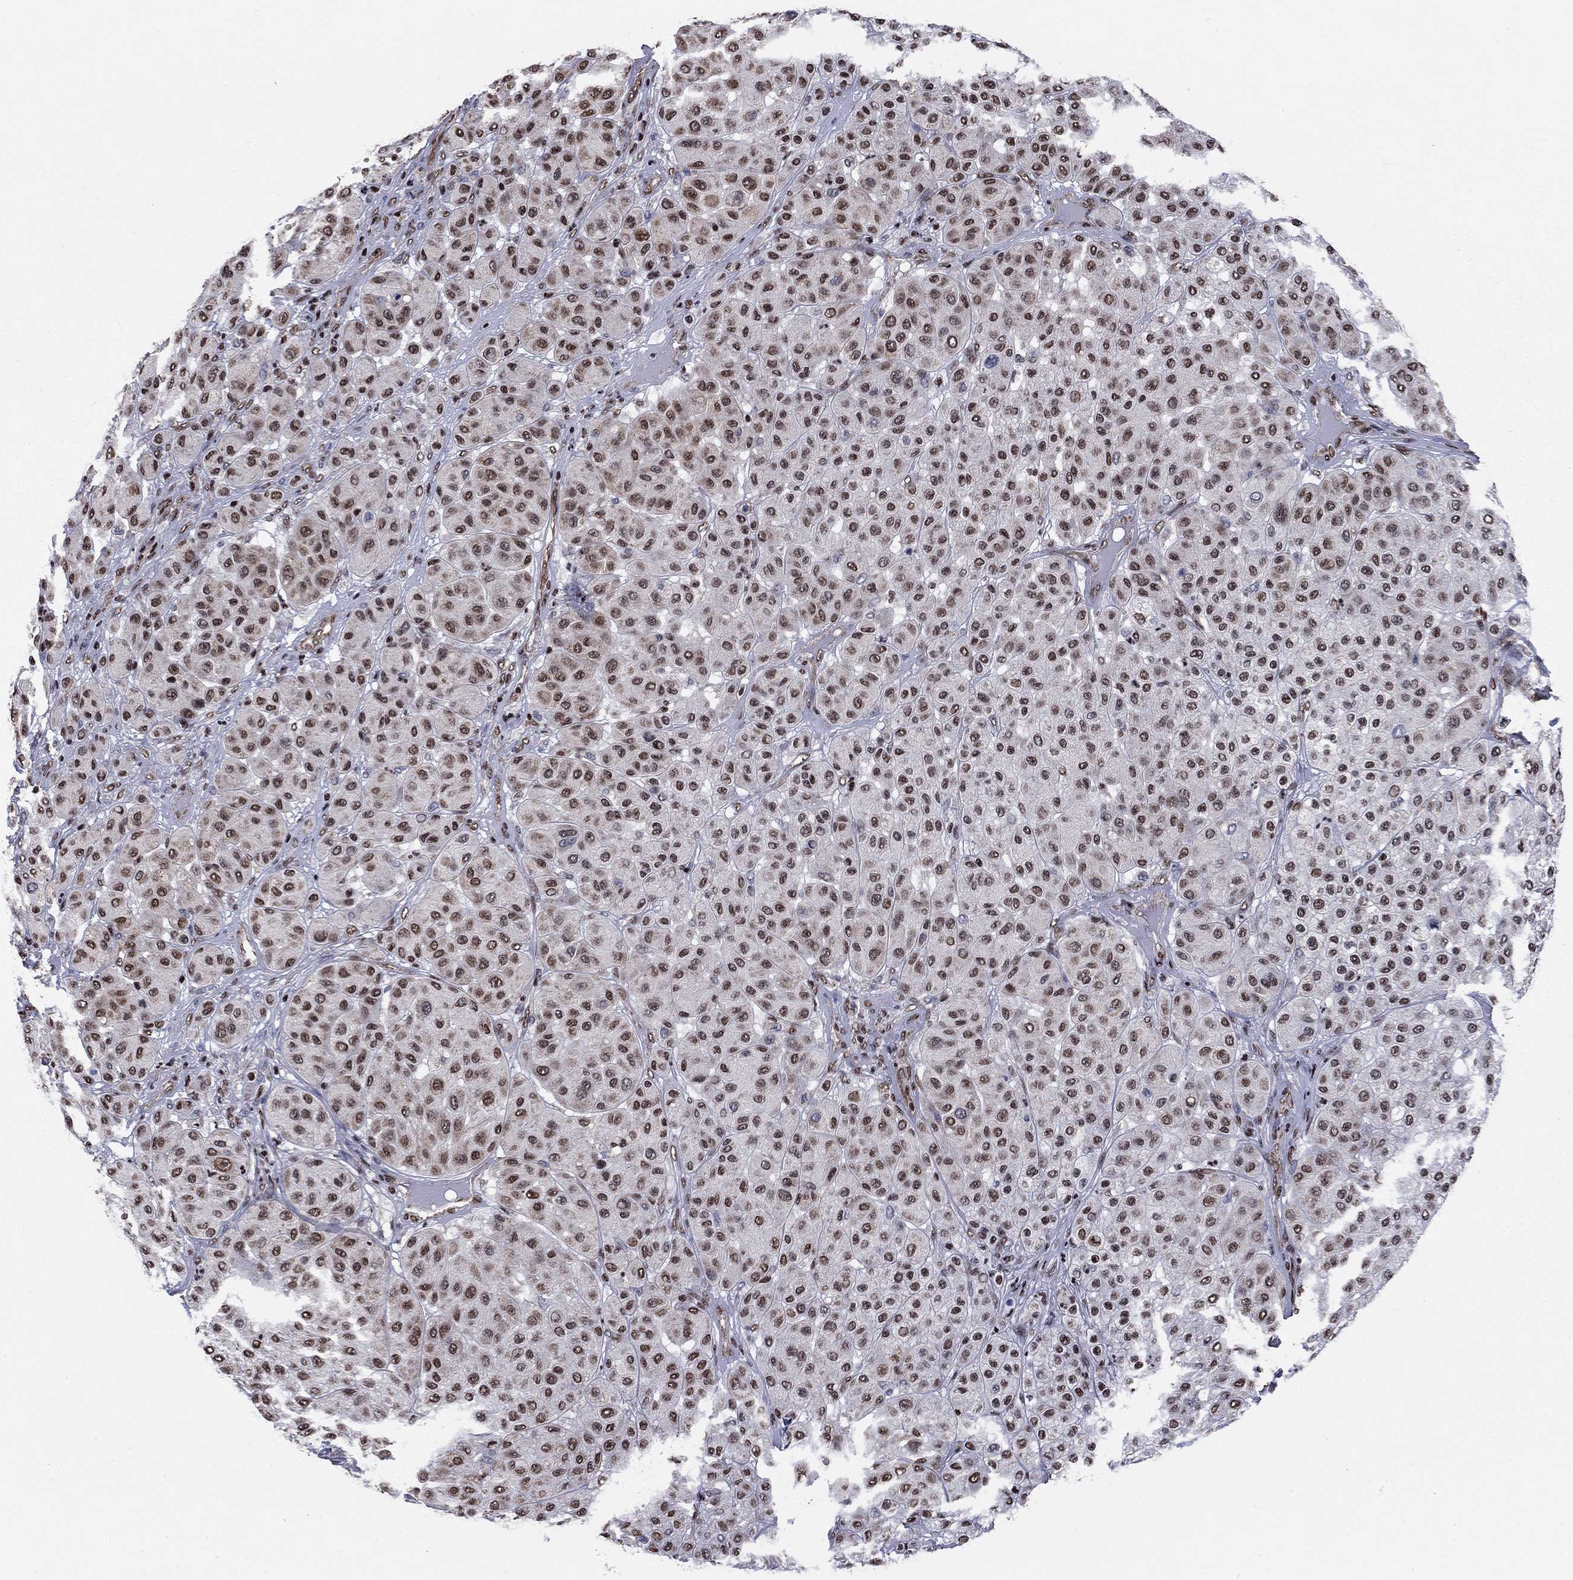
{"staining": {"intensity": "strong", "quantity": "25%-75%", "location": "nuclear"}, "tissue": "melanoma", "cell_type": "Tumor cells", "image_type": "cancer", "snomed": [{"axis": "morphology", "description": "Malignant melanoma, Metastatic site"}, {"axis": "topography", "description": "Smooth muscle"}], "caption": "A high-resolution image shows immunohistochemistry staining of malignant melanoma (metastatic site), which shows strong nuclear staining in approximately 25%-75% of tumor cells. (Stains: DAB in brown, nuclei in blue, Microscopy: brightfield microscopy at high magnification).", "gene": "N4BP2", "patient": {"sex": "male", "age": 41}}